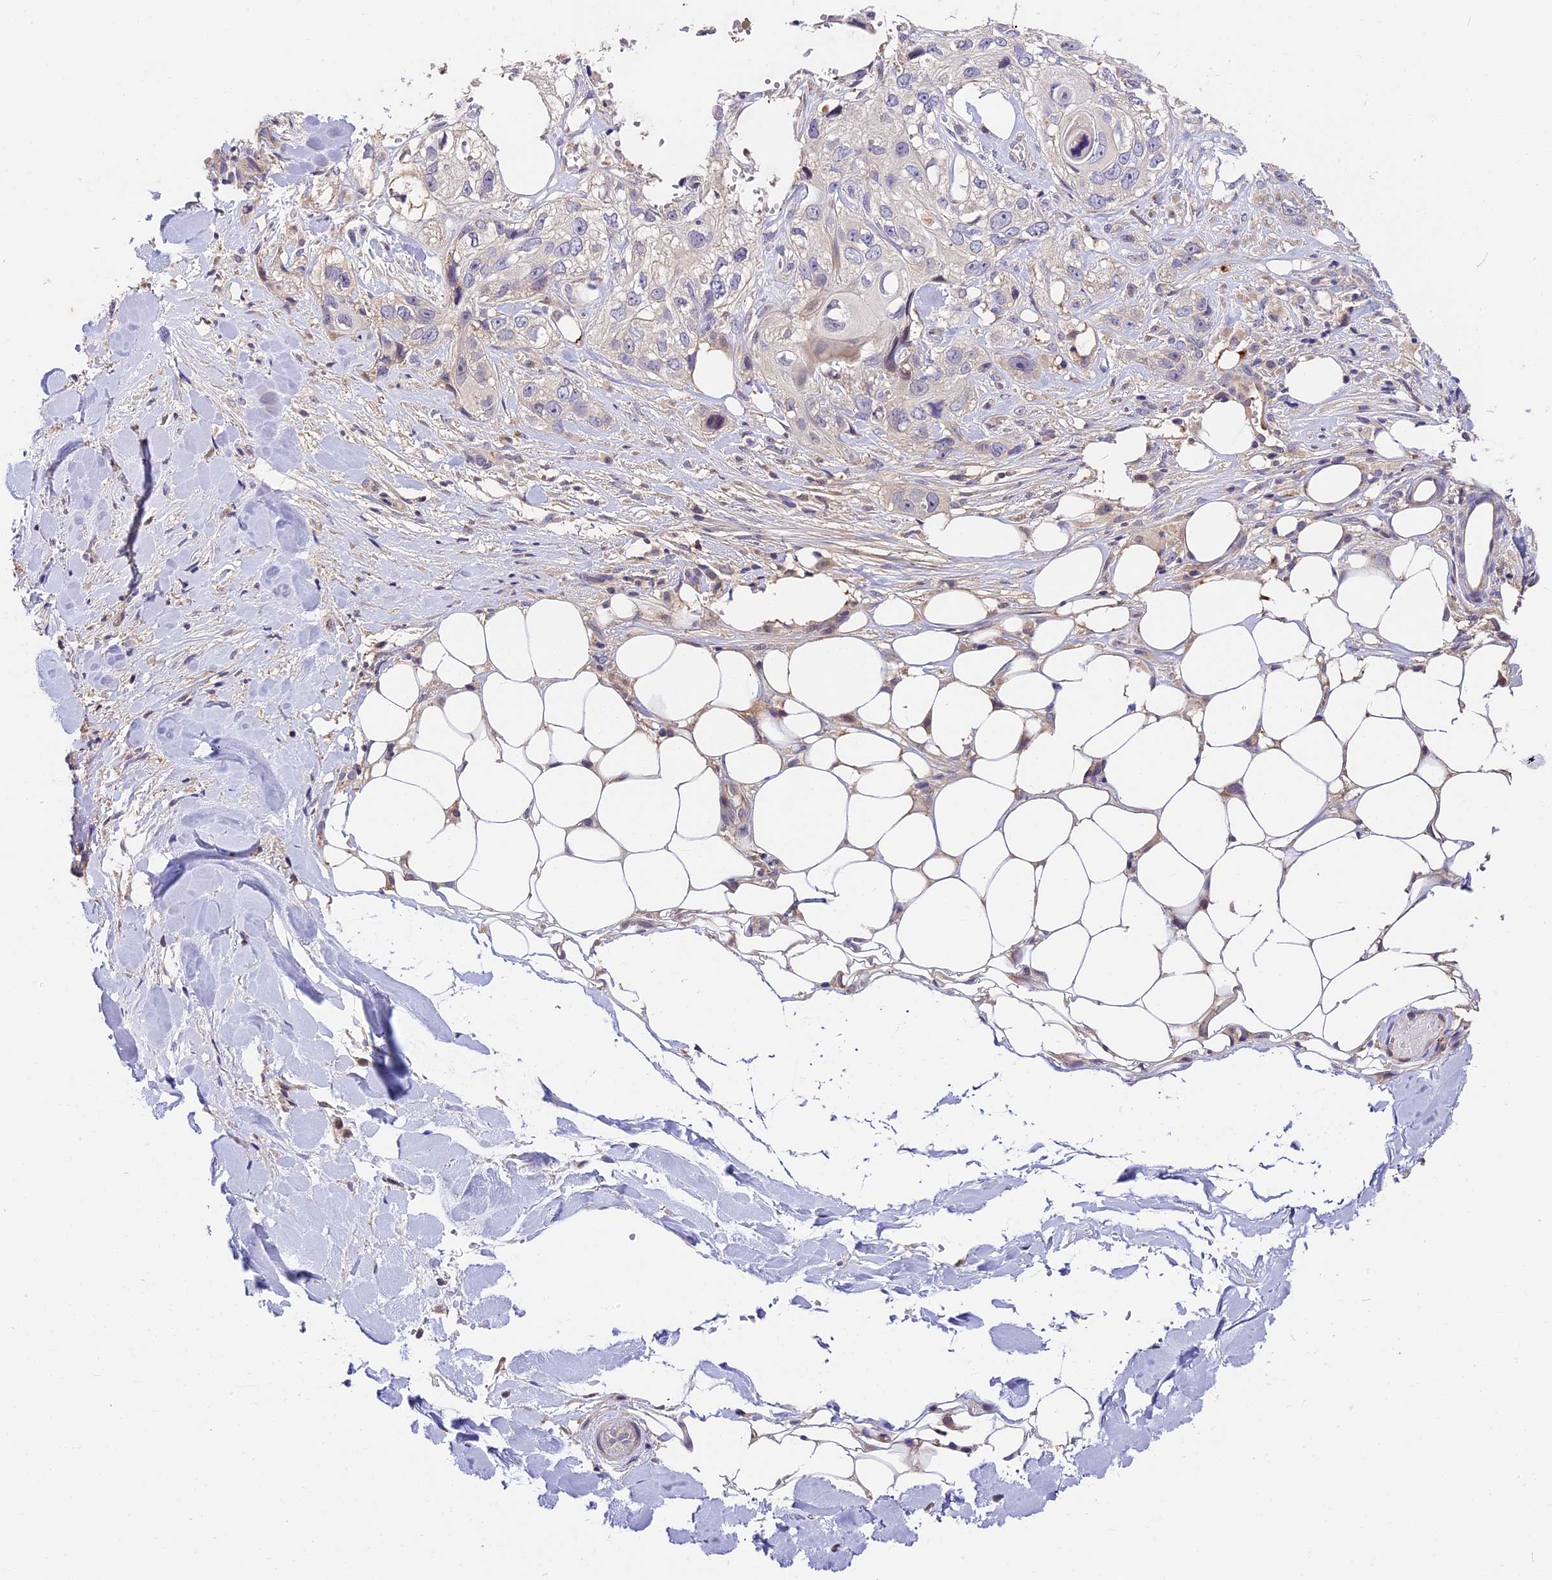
{"staining": {"intensity": "negative", "quantity": "none", "location": "none"}, "tissue": "skin cancer", "cell_type": "Tumor cells", "image_type": "cancer", "snomed": [{"axis": "morphology", "description": "Normal tissue, NOS"}, {"axis": "morphology", "description": "Squamous cell carcinoma, NOS"}, {"axis": "topography", "description": "Skin"}], "caption": "This is an immunohistochemistry photomicrograph of human squamous cell carcinoma (skin). There is no staining in tumor cells.", "gene": "BSCL2", "patient": {"sex": "male", "age": 72}}